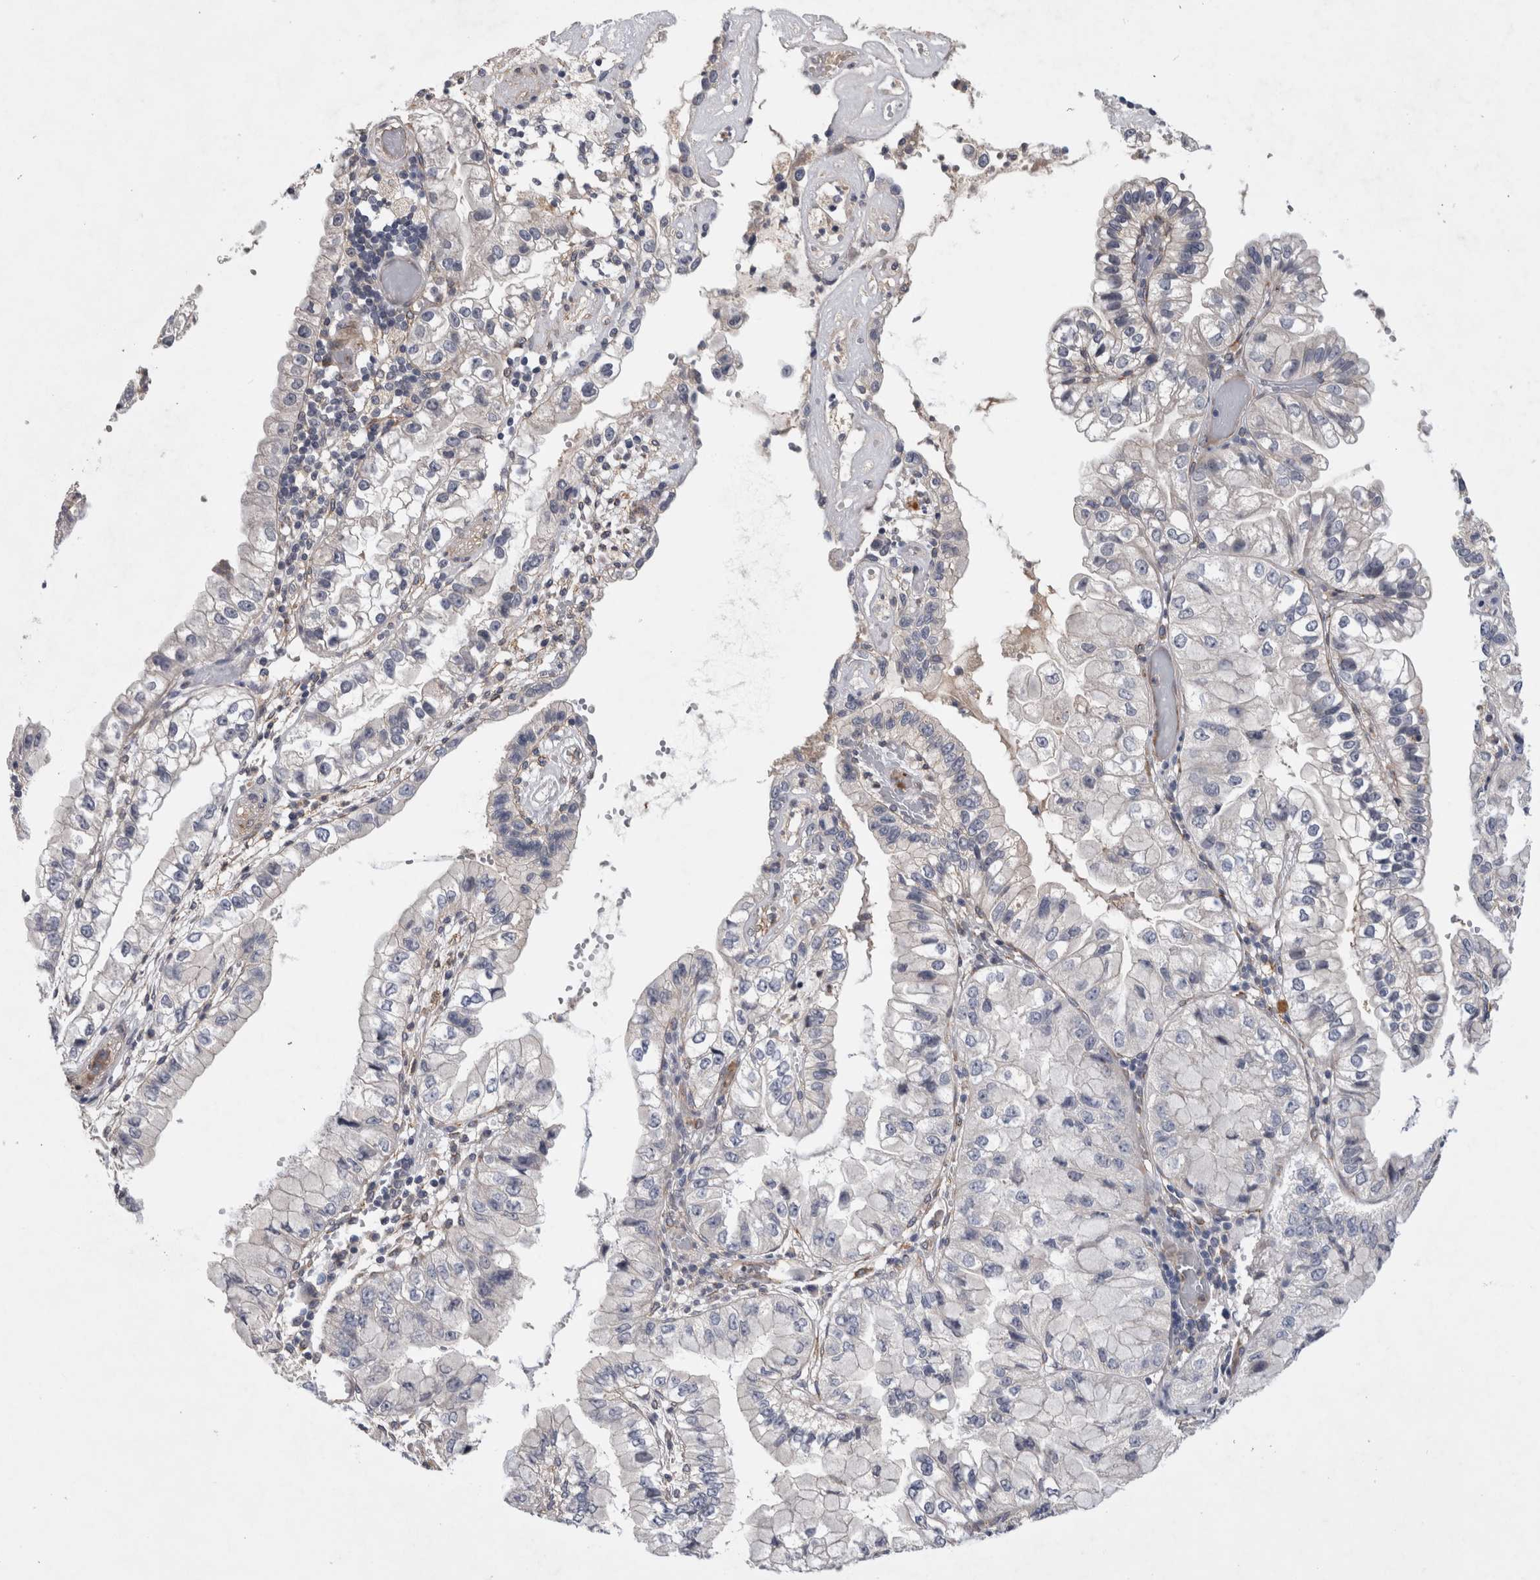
{"staining": {"intensity": "negative", "quantity": "none", "location": "none"}, "tissue": "liver cancer", "cell_type": "Tumor cells", "image_type": "cancer", "snomed": [{"axis": "morphology", "description": "Cholangiocarcinoma"}, {"axis": "topography", "description": "Liver"}], "caption": "Image shows no significant protein positivity in tumor cells of liver cancer (cholangiocarcinoma). Nuclei are stained in blue.", "gene": "ANKFY1", "patient": {"sex": "female", "age": 79}}